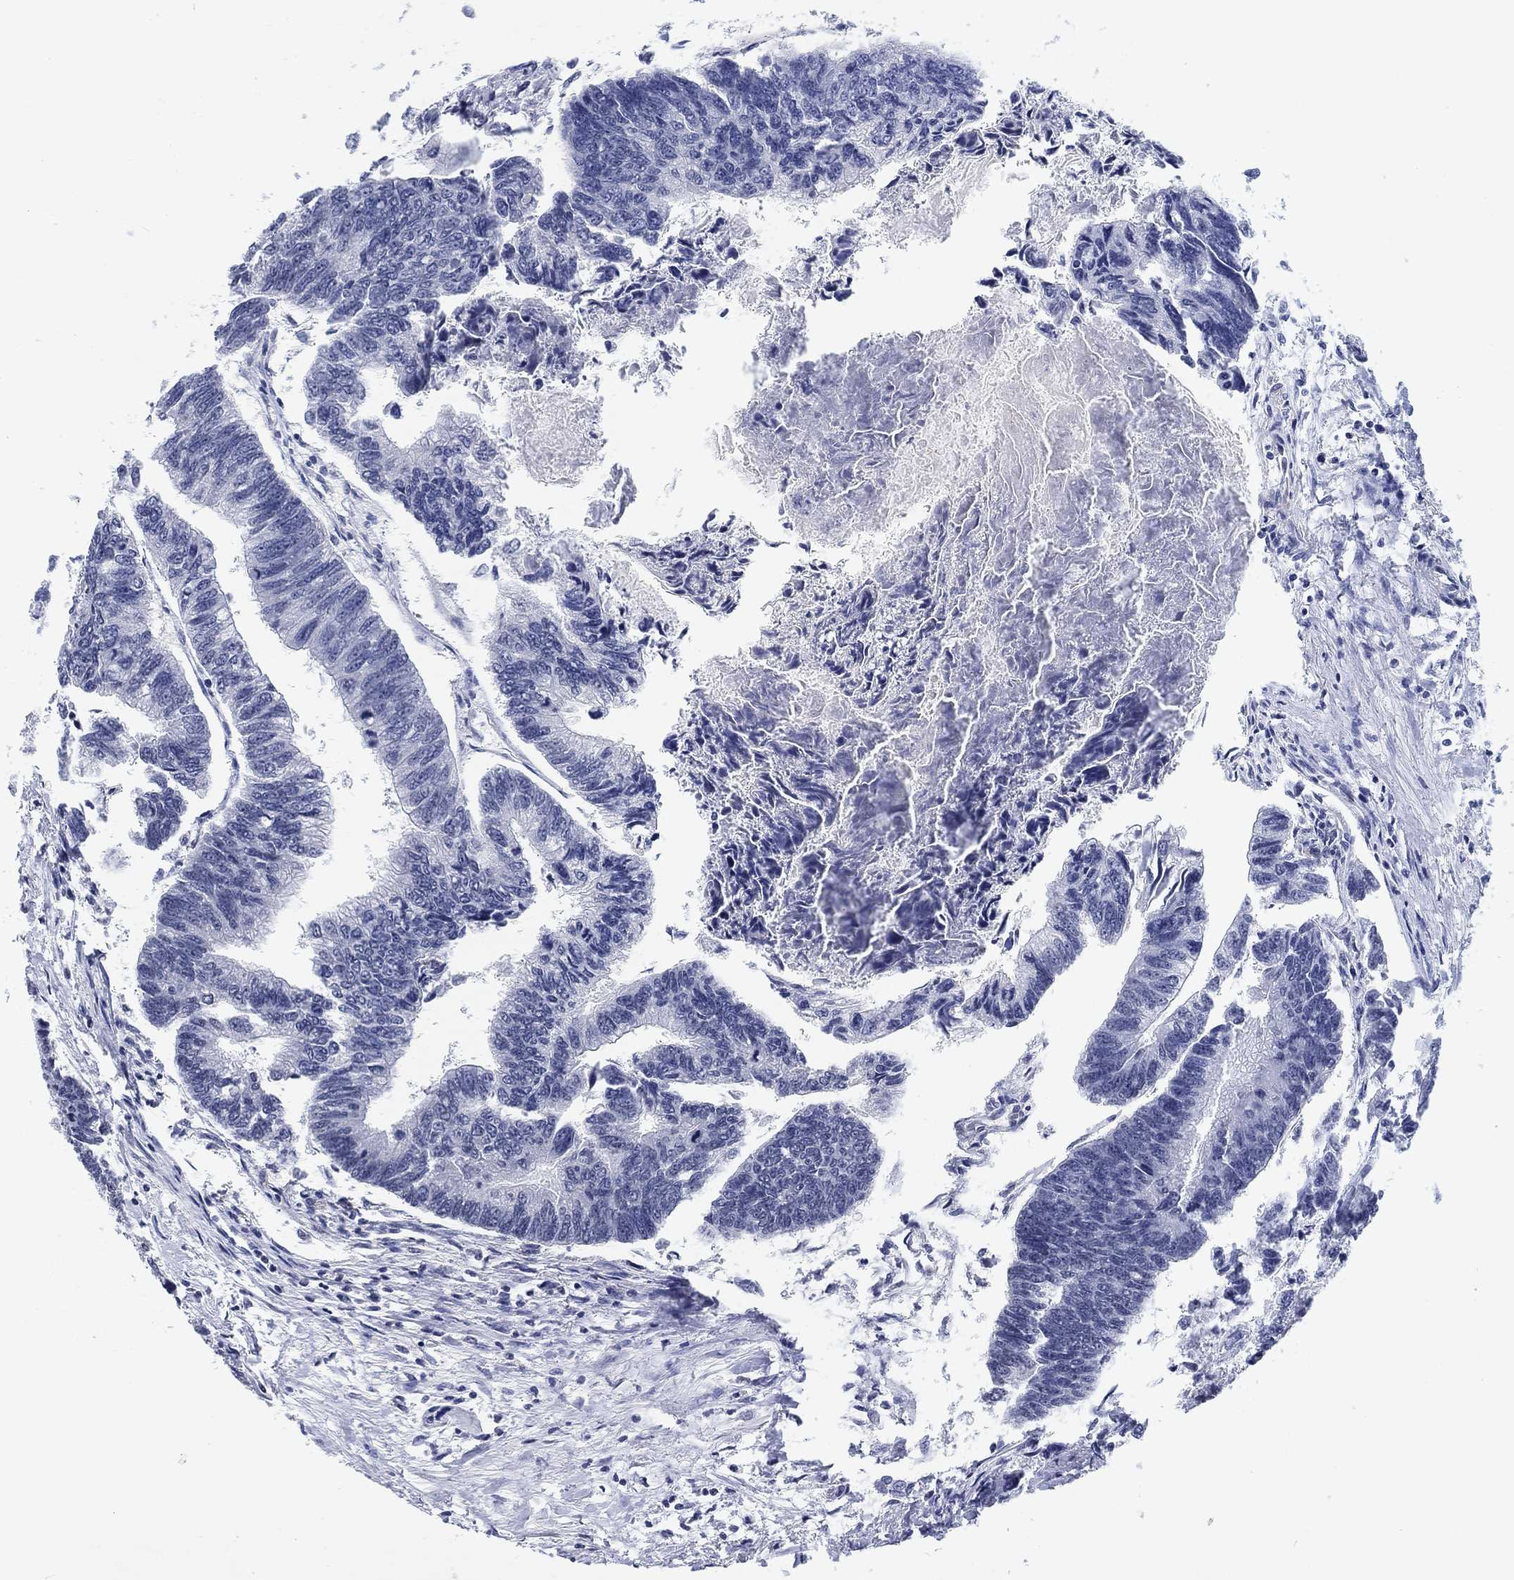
{"staining": {"intensity": "negative", "quantity": "none", "location": "none"}, "tissue": "colorectal cancer", "cell_type": "Tumor cells", "image_type": "cancer", "snomed": [{"axis": "morphology", "description": "Adenocarcinoma, NOS"}, {"axis": "topography", "description": "Colon"}], "caption": "There is no significant expression in tumor cells of adenocarcinoma (colorectal).", "gene": "OTUB2", "patient": {"sex": "female", "age": 65}}